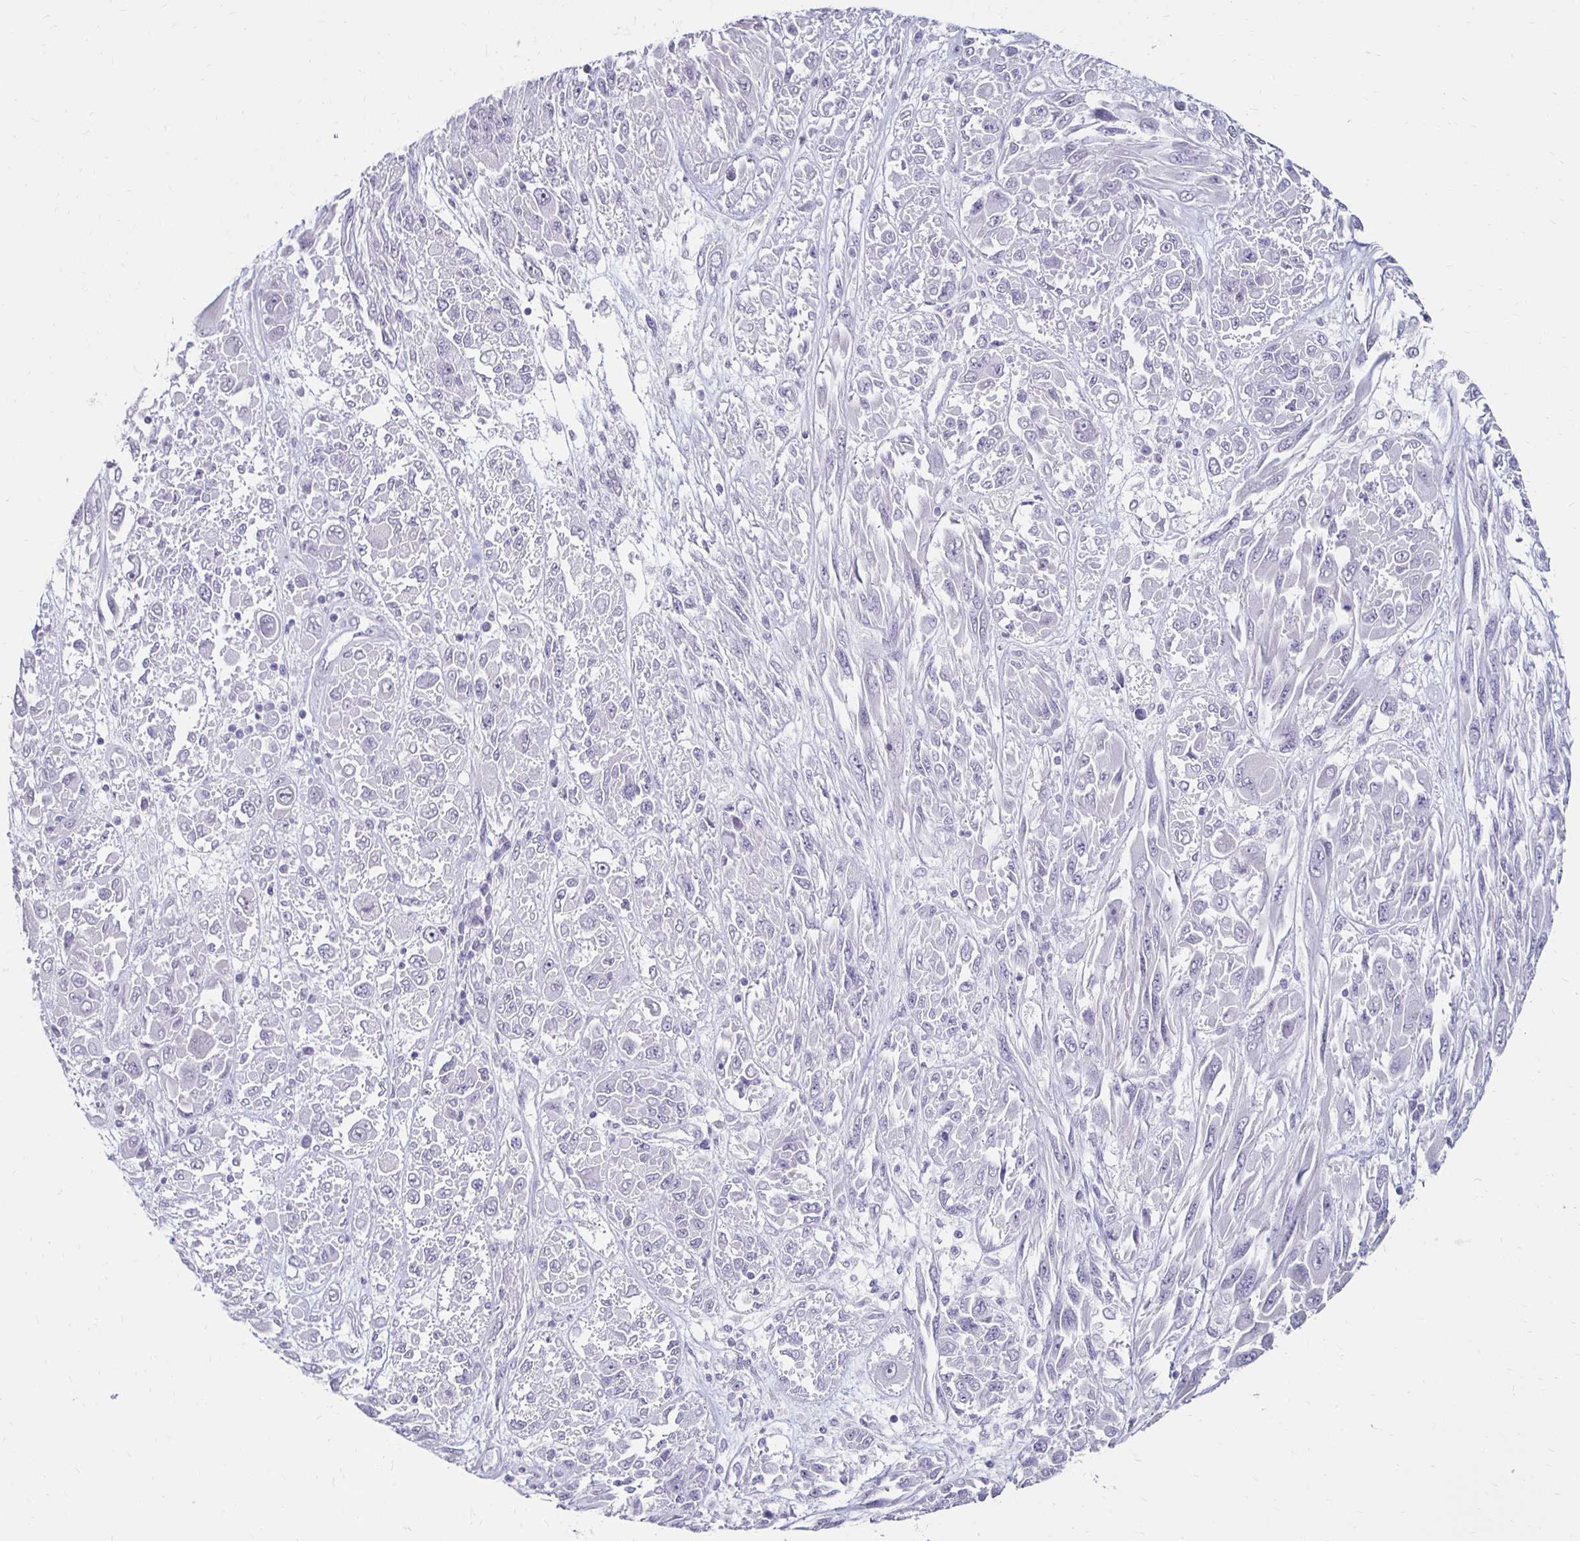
{"staining": {"intensity": "negative", "quantity": "none", "location": "none"}, "tissue": "melanoma", "cell_type": "Tumor cells", "image_type": "cancer", "snomed": [{"axis": "morphology", "description": "Malignant melanoma, NOS"}, {"axis": "topography", "description": "Skin"}], "caption": "Histopathology image shows no significant protein positivity in tumor cells of malignant melanoma. (Stains: DAB immunohistochemistry with hematoxylin counter stain, Microscopy: brightfield microscopy at high magnification).", "gene": "TOMM34", "patient": {"sex": "female", "age": 91}}